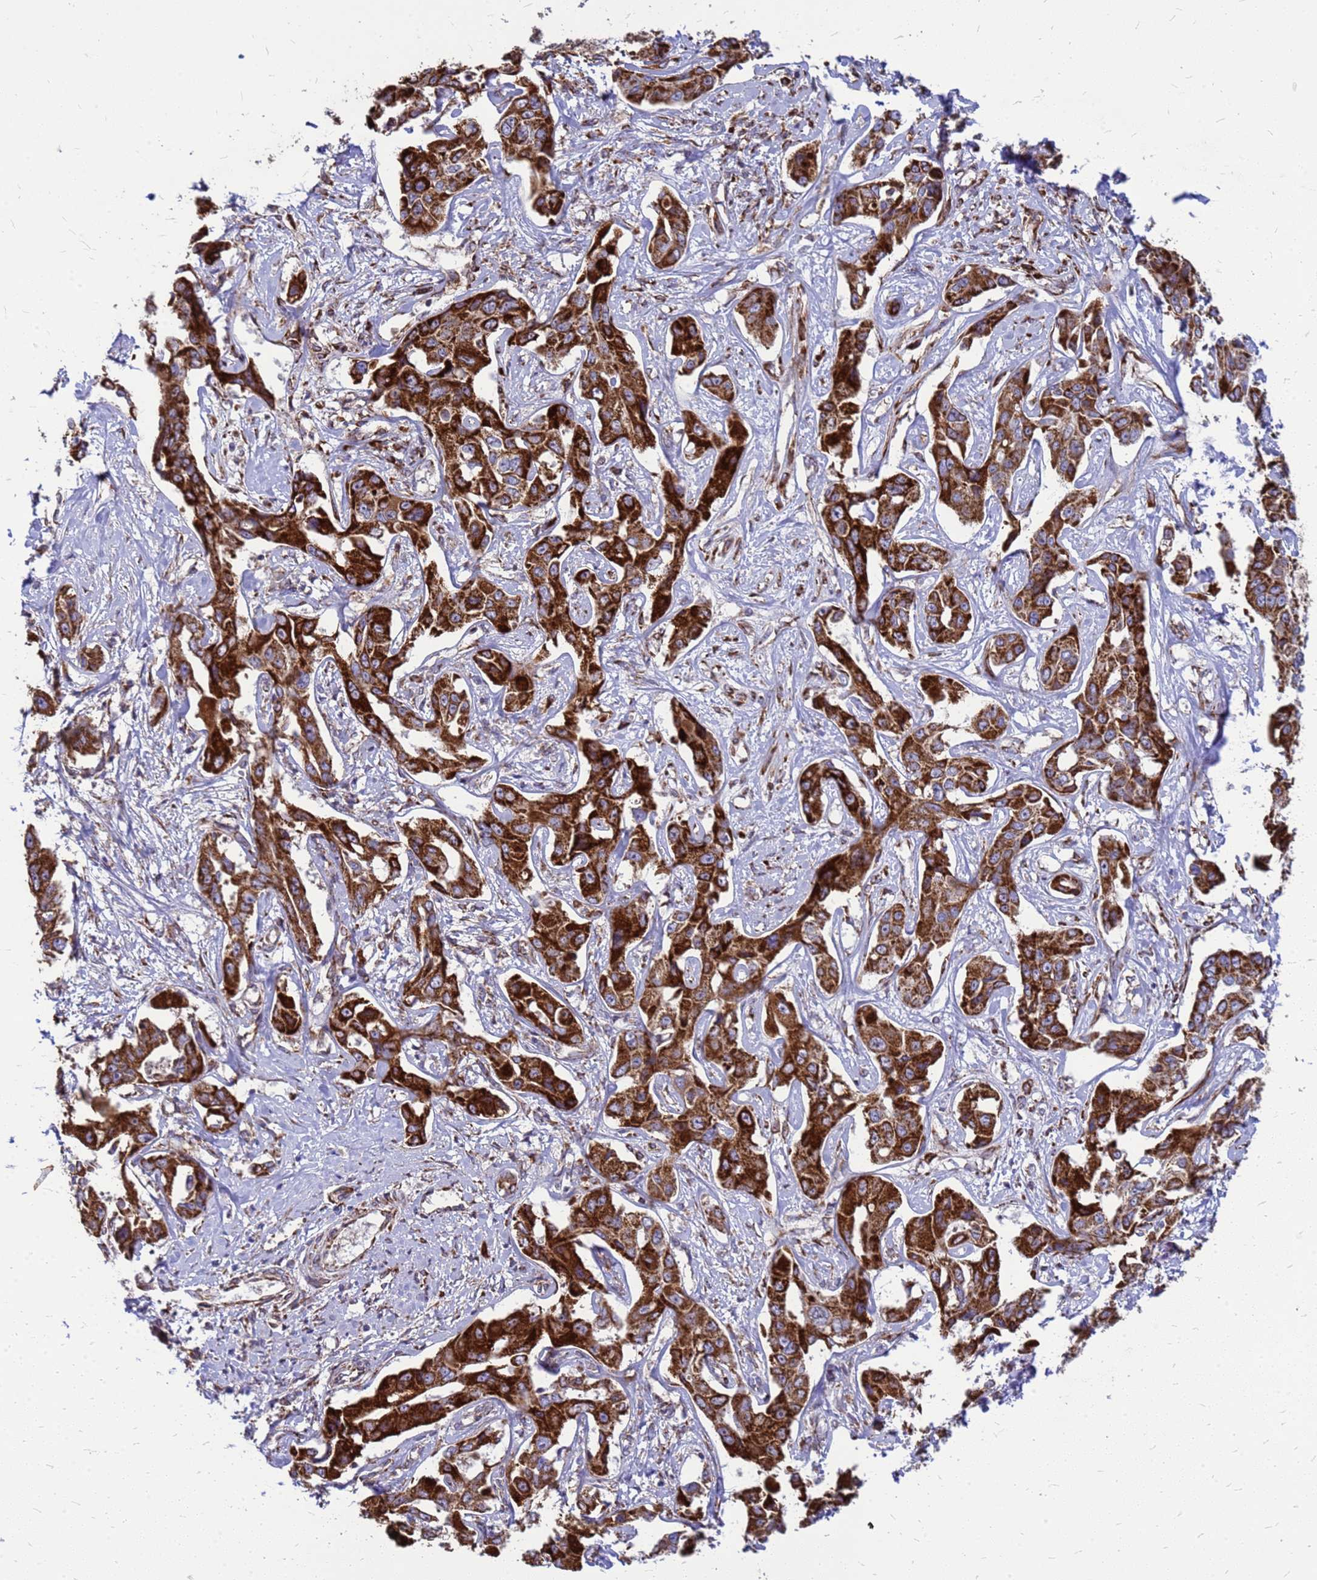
{"staining": {"intensity": "strong", "quantity": ">75%", "location": "cytoplasmic/membranous"}, "tissue": "liver cancer", "cell_type": "Tumor cells", "image_type": "cancer", "snomed": [{"axis": "morphology", "description": "Cholangiocarcinoma"}, {"axis": "topography", "description": "Liver"}], "caption": "Tumor cells show high levels of strong cytoplasmic/membranous positivity in about >75% of cells in cholangiocarcinoma (liver).", "gene": "FSTL4", "patient": {"sex": "male", "age": 59}}